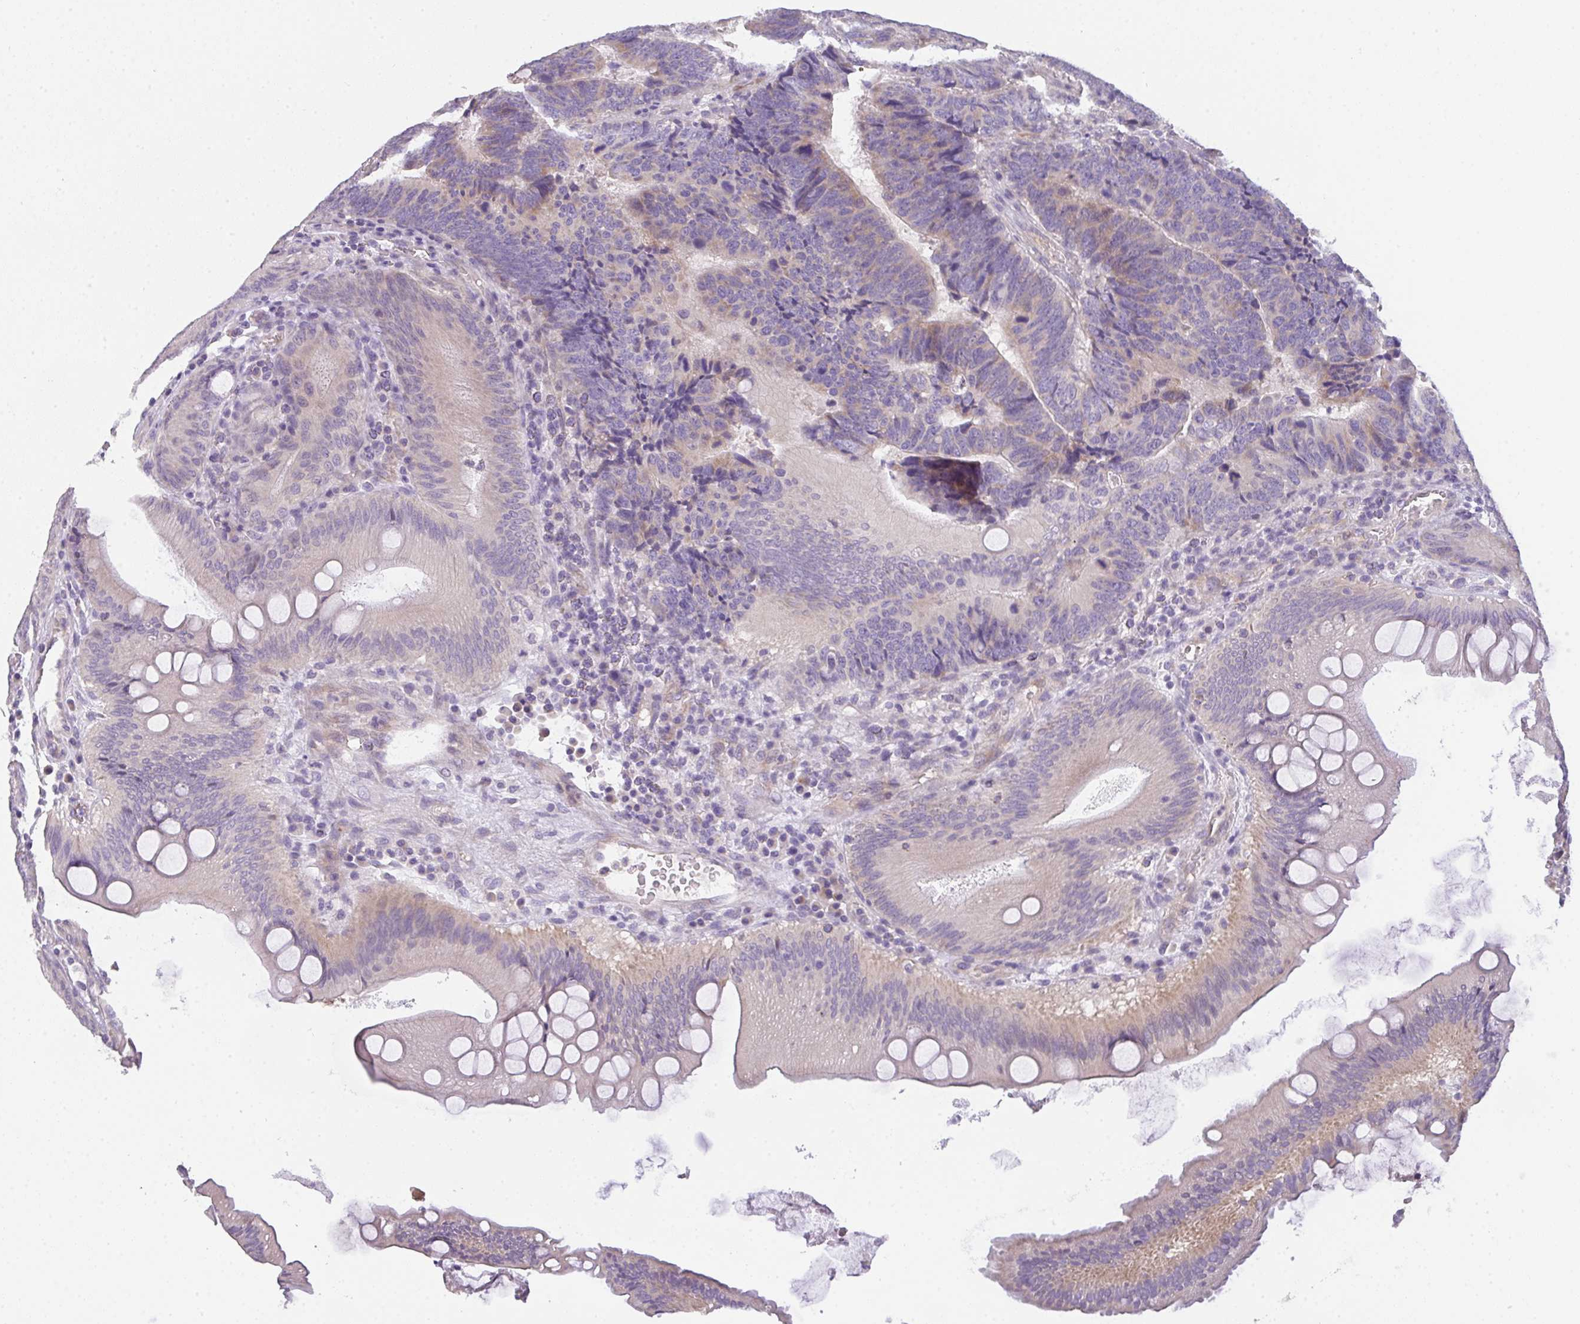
{"staining": {"intensity": "weak", "quantity": "<25%", "location": "cytoplasmic/membranous"}, "tissue": "colorectal cancer", "cell_type": "Tumor cells", "image_type": "cancer", "snomed": [{"axis": "morphology", "description": "Adenocarcinoma, NOS"}, {"axis": "topography", "description": "Colon"}], "caption": "An image of colorectal adenocarcinoma stained for a protein reveals no brown staining in tumor cells.", "gene": "FILIP1", "patient": {"sex": "male", "age": 62}}